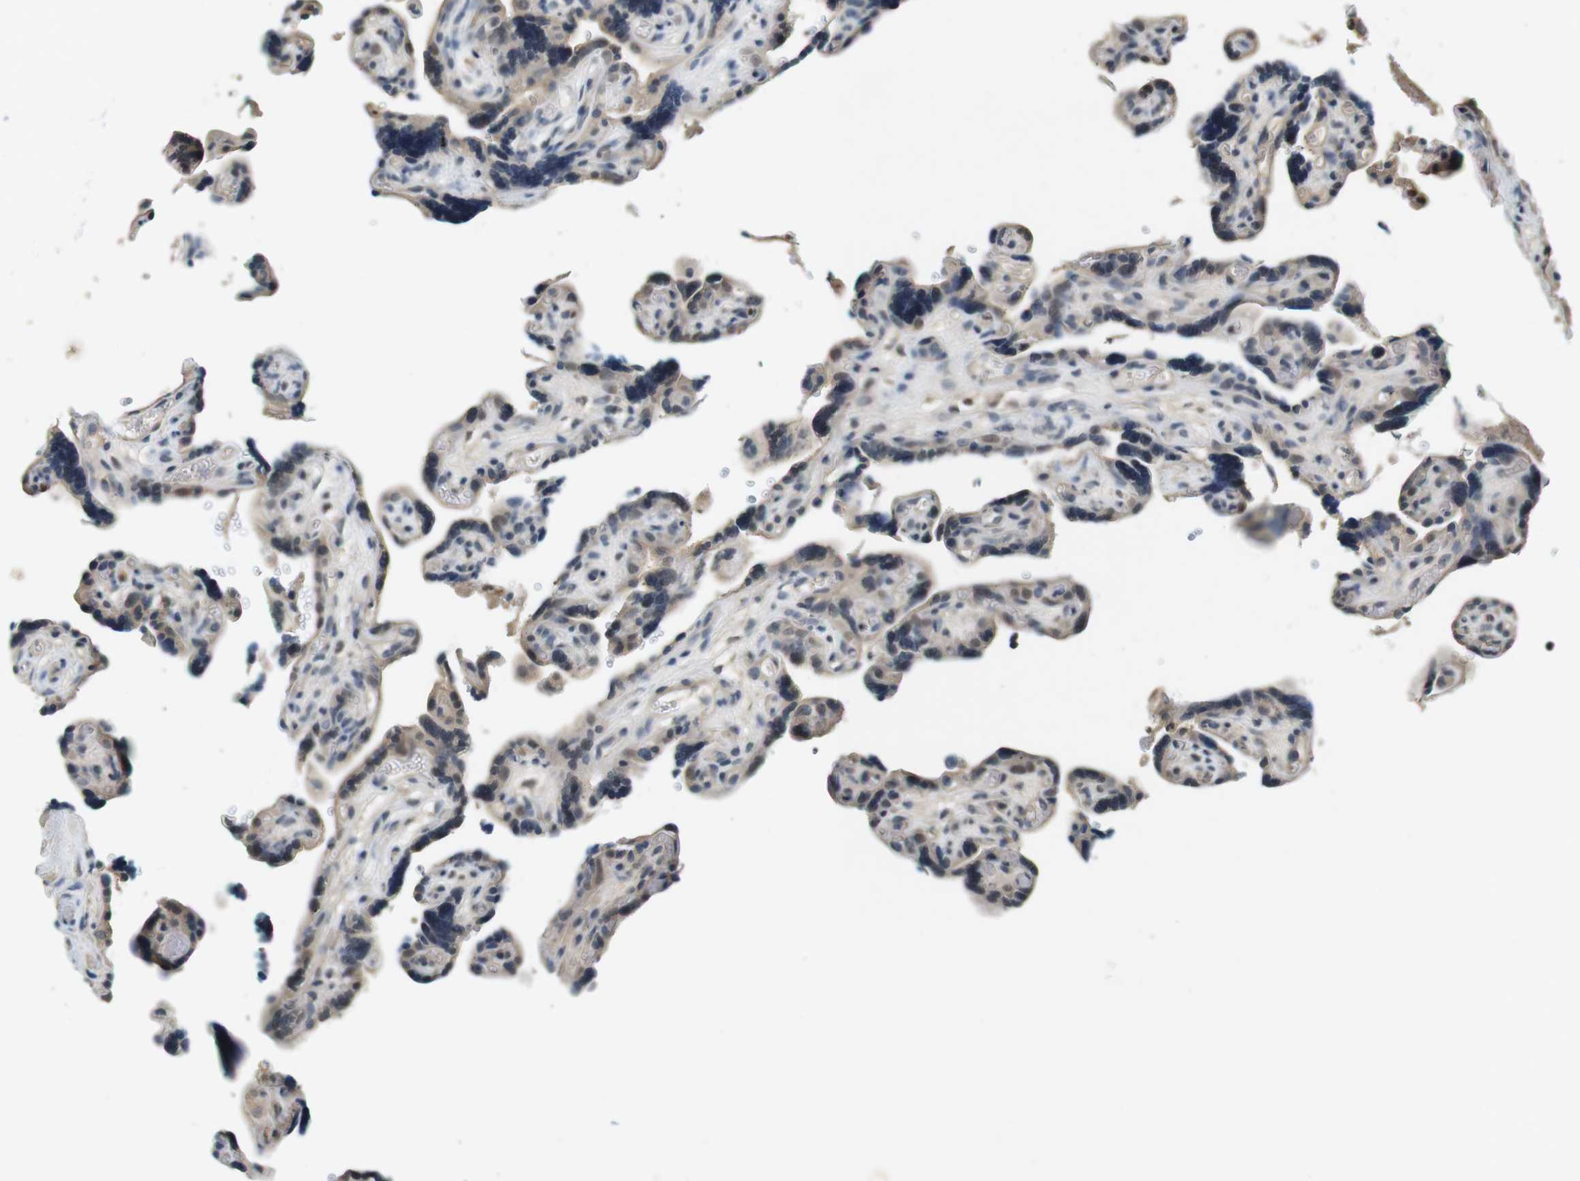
{"staining": {"intensity": "weak", "quantity": ">75%", "location": "cytoplasmic/membranous"}, "tissue": "placenta", "cell_type": "Trophoblastic cells", "image_type": "normal", "snomed": [{"axis": "morphology", "description": "Normal tissue, NOS"}, {"axis": "topography", "description": "Placenta"}], "caption": "DAB immunohistochemical staining of benign human placenta displays weak cytoplasmic/membranous protein positivity in approximately >75% of trophoblastic cells.", "gene": "CDK14", "patient": {"sex": "female", "age": 30}}